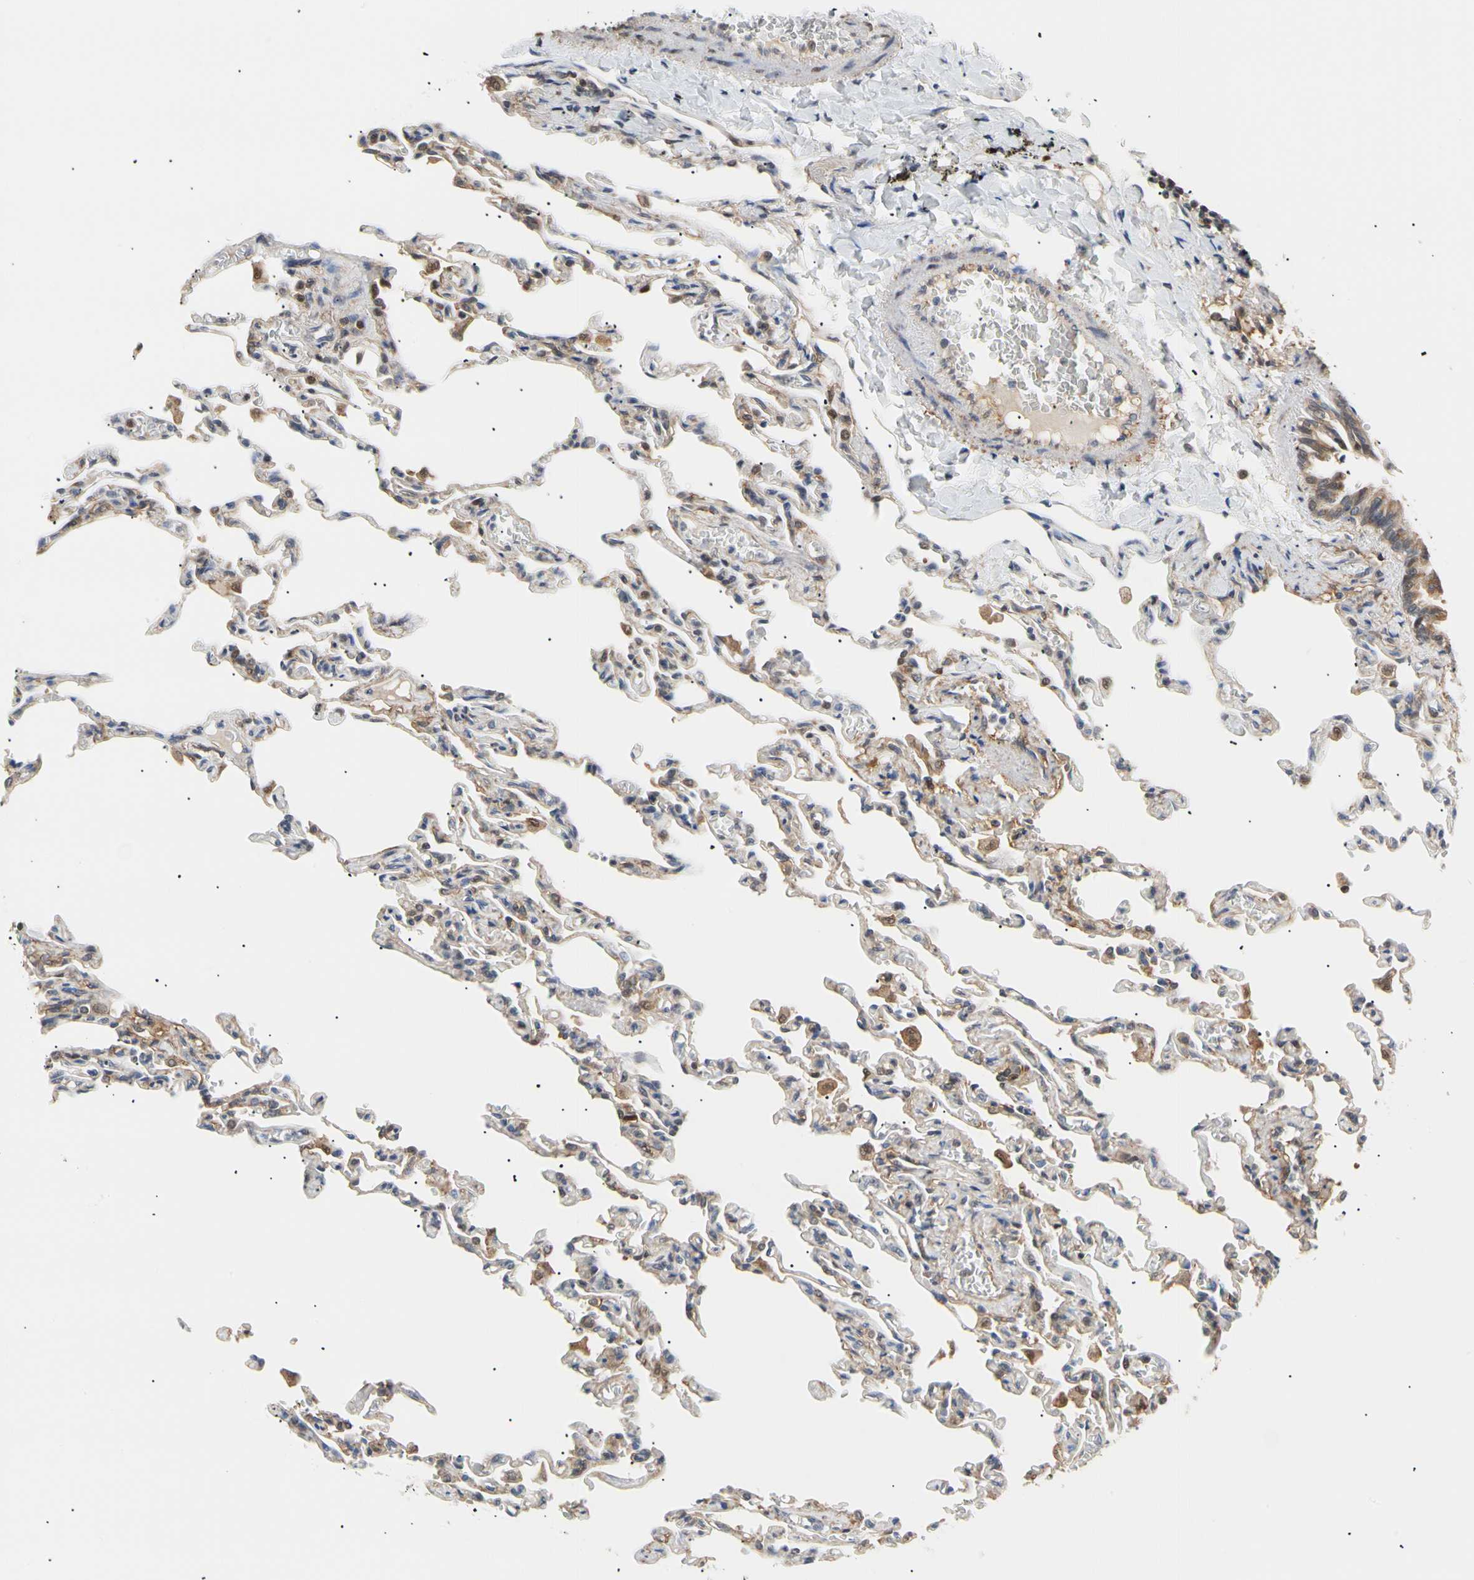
{"staining": {"intensity": "weak", "quantity": "<25%", "location": "cytoplasmic/membranous"}, "tissue": "lung", "cell_type": "Alveolar cells", "image_type": "normal", "snomed": [{"axis": "morphology", "description": "Normal tissue, NOS"}, {"axis": "topography", "description": "Lung"}], "caption": "The immunohistochemistry image has no significant positivity in alveolar cells of lung. Brightfield microscopy of IHC stained with DAB (3,3'-diaminobenzidine) (brown) and hematoxylin (blue), captured at high magnification.", "gene": "SEC23B", "patient": {"sex": "male", "age": 21}}